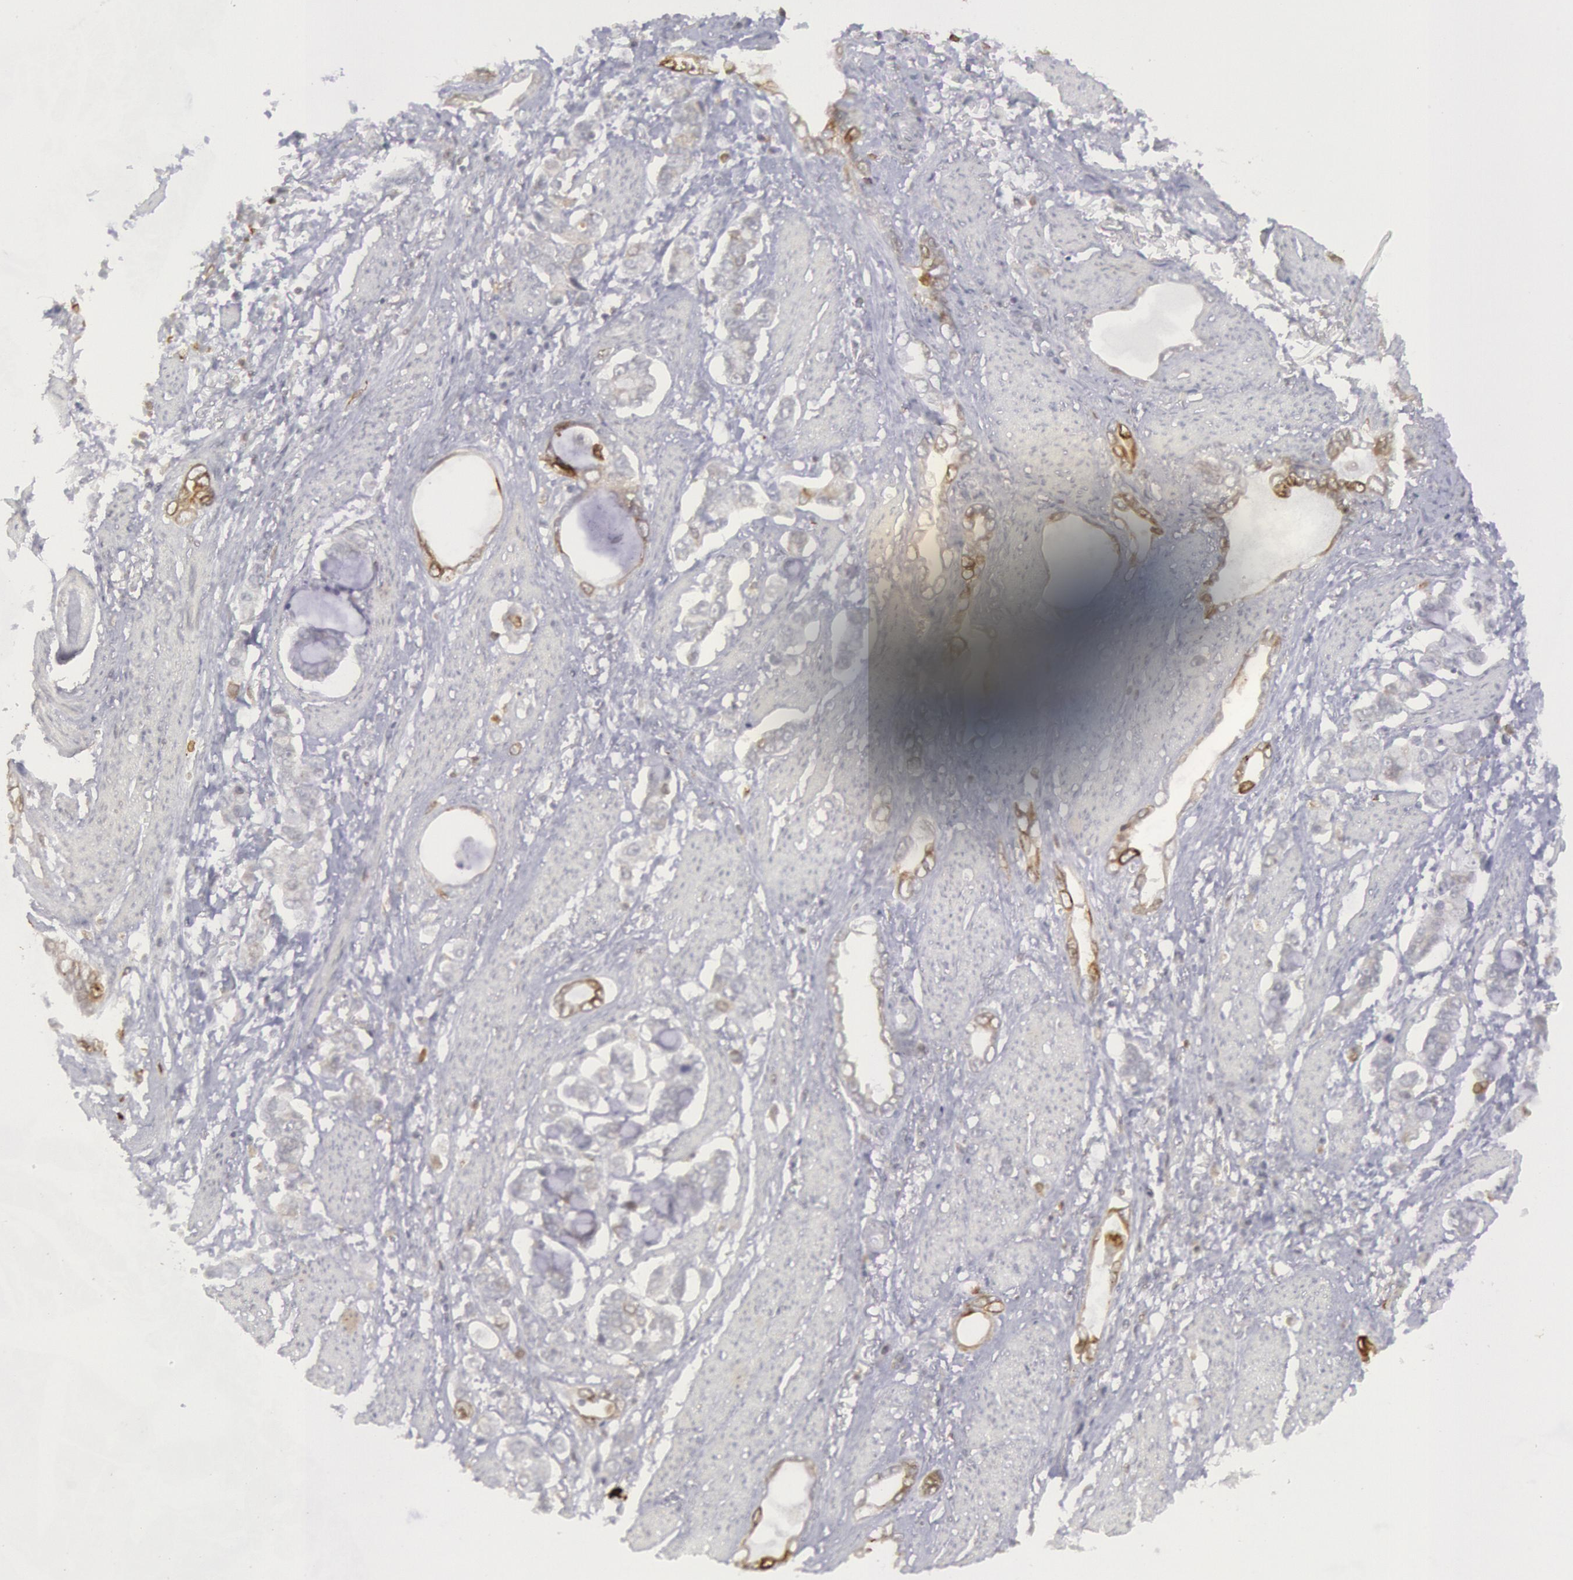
{"staining": {"intensity": "weak", "quantity": "<25%", "location": "cytoplasmic/membranous"}, "tissue": "stomach cancer", "cell_type": "Tumor cells", "image_type": "cancer", "snomed": [{"axis": "morphology", "description": "Adenocarcinoma, NOS"}, {"axis": "topography", "description": "Stomach"}], "caption": "This is an immunohistochemistry (IHC) histopathology image of stomach cancer (adenocarcinoma). There is no staining in tumor cells.", "gene": "PTGS2", "patient": {"sex": "male", "age": 78}}